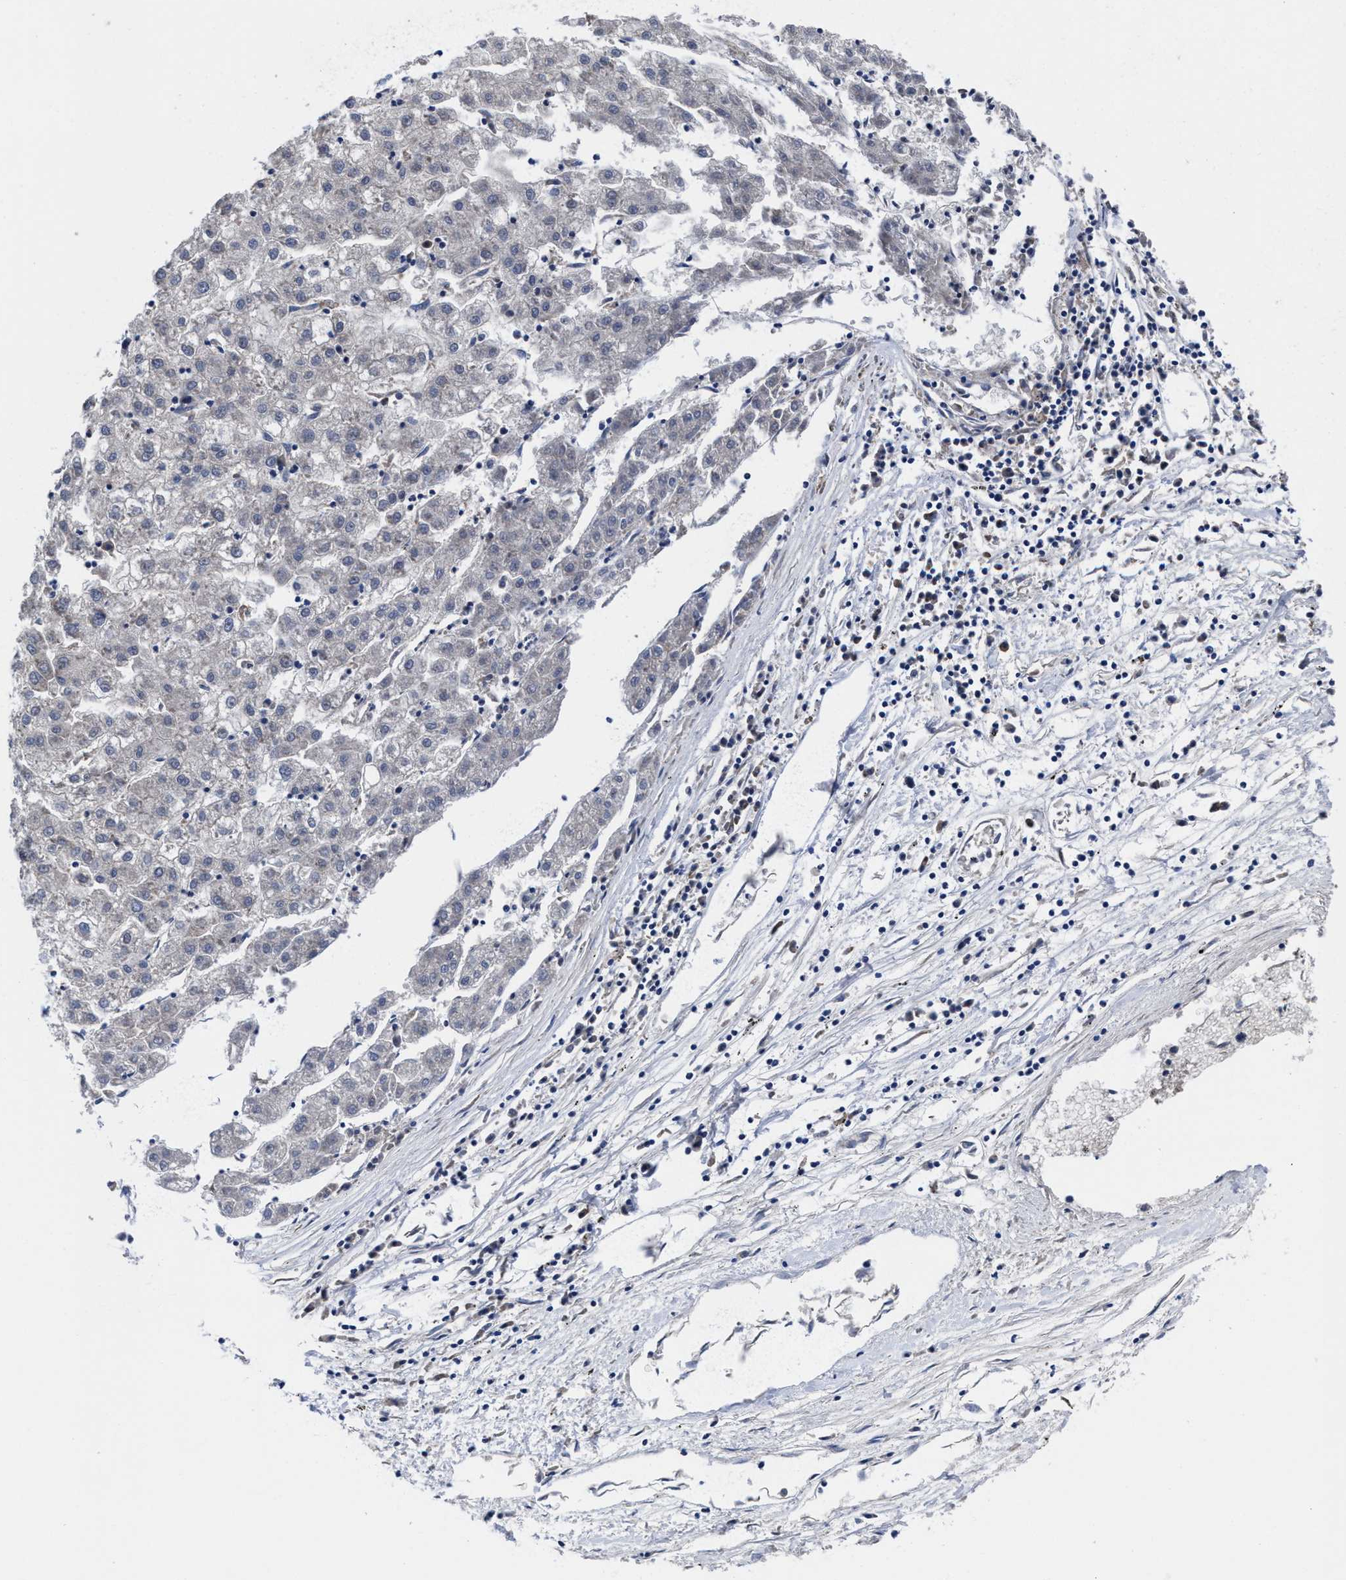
{"staining": {"intensity": "negative", "quantity": "none", "location": "none"}, "tissue": "liver cancer", "cell_type": "Tumor cells", "image_type": "cancer", "snomed": [{"axis": "morphology", "description": "Carcinoma, Hepatocellular, NOS"}, {"axis": "topography", "description": "Liver"}], "caption": "Immunohistochemical staining of human liver cancer (hepatocellular carcinoma) displays no significant expression in tumor cells. (DAB immunohistochemistry (IHC), high magnification).", "gene": "TXNDC17", "patient": {"sex": "male", "age": 72}}